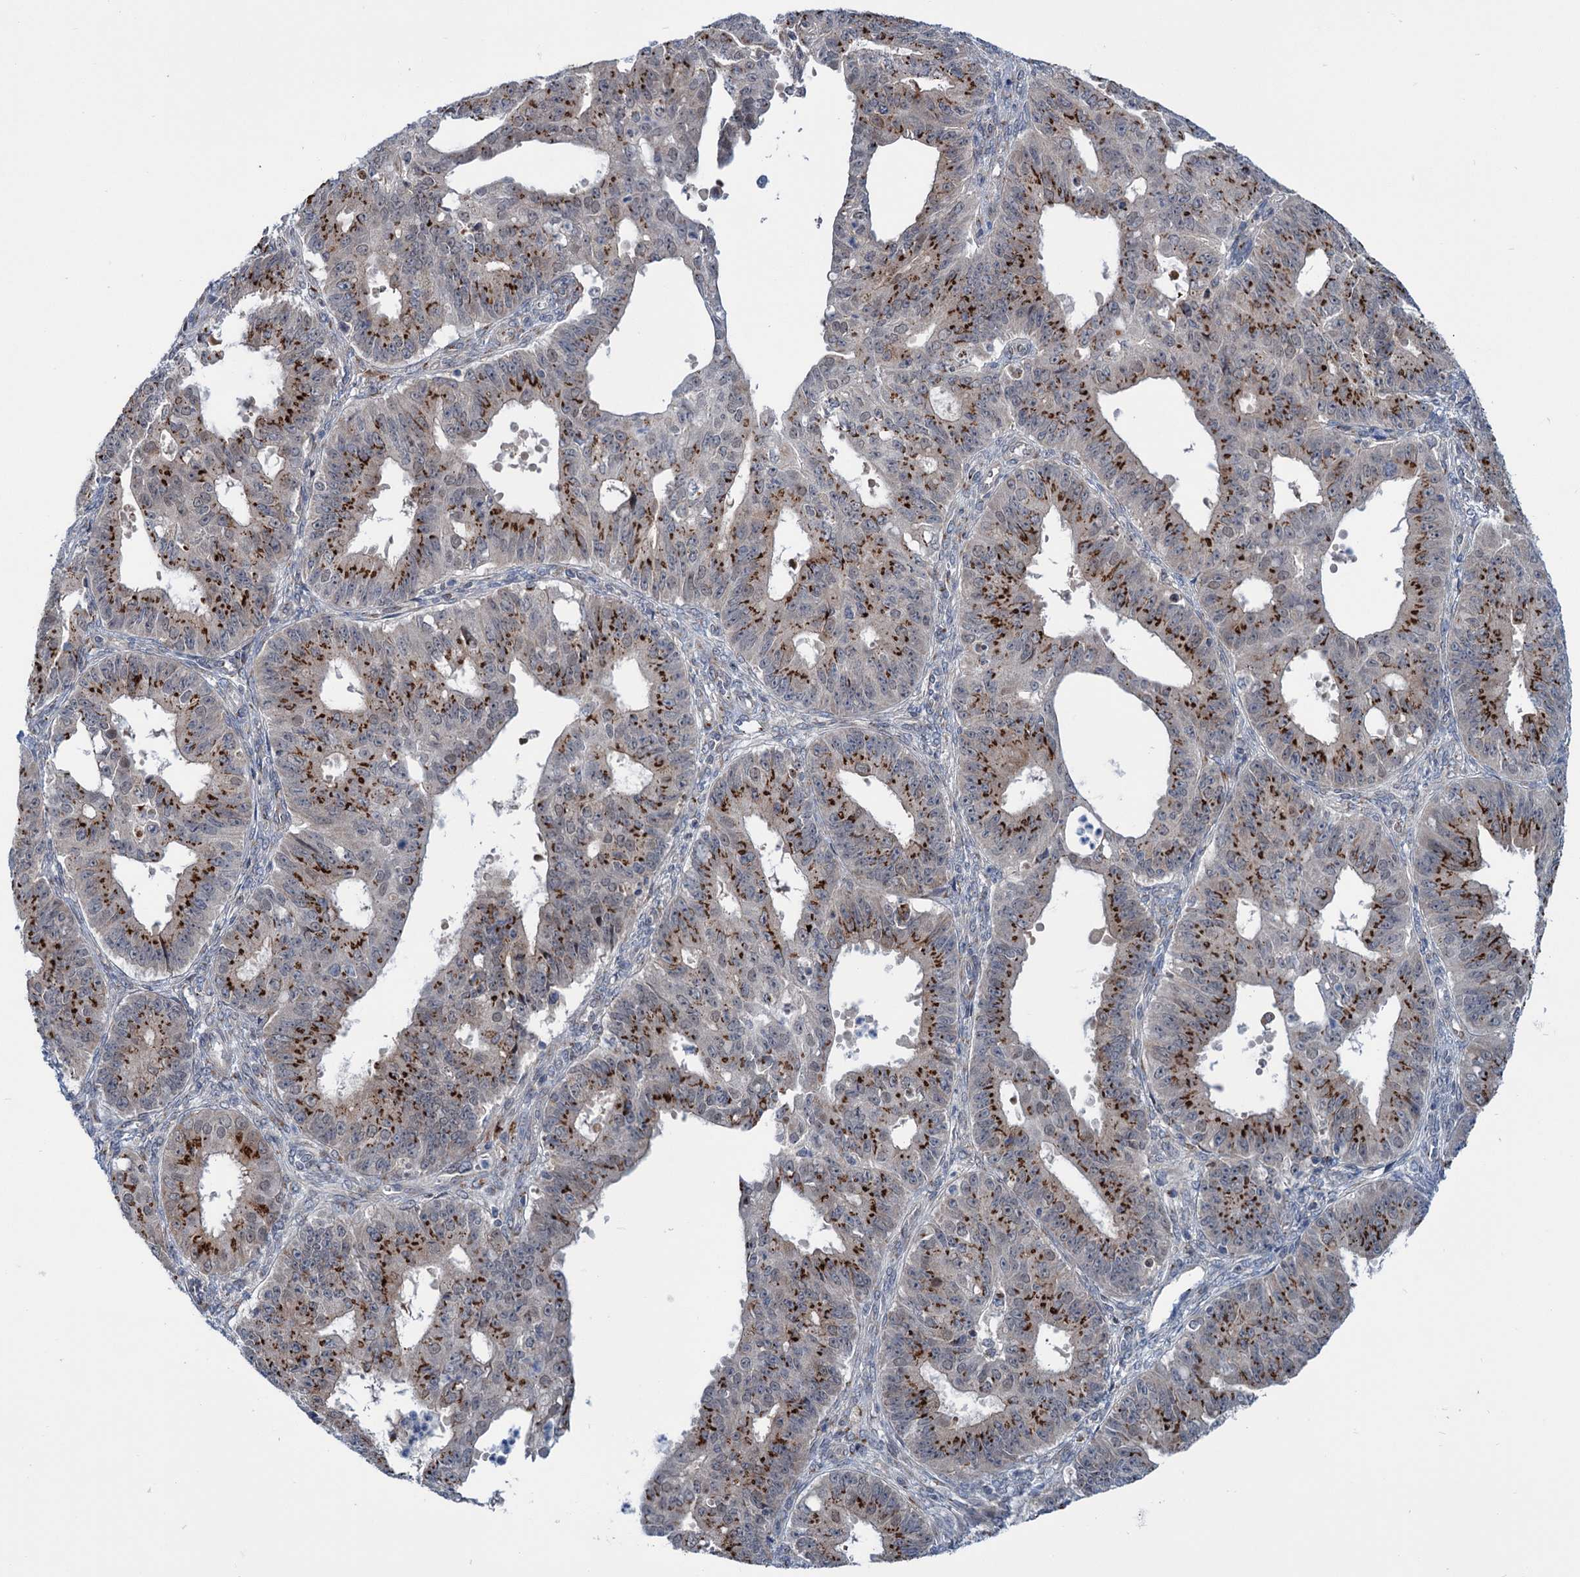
{"staining": {"intensity": "strong", "quantity": ">75%", "location": "cytoplasmic/membranous"}, "tissue": "ovarian cancer", "cell_type": "Tumor cells", "image_type": "cancer", "snomed": [{"axis": "morphology", "description": "Carcinoma, endometroid"}, {"axis": "topography", "description": "Appendix"}, {"axis": "topography", "description": "Ovary"}], "caption": "Immunohistochemistry (DAB (3,3'-diaminobenzidine)) staining of ovarian cancer exhibits strong cytoplasmic/membranous protein expression in about >75% of tumor cells.", "gene": "ELP4", "patient": {"sex": "female", "age": 42}}